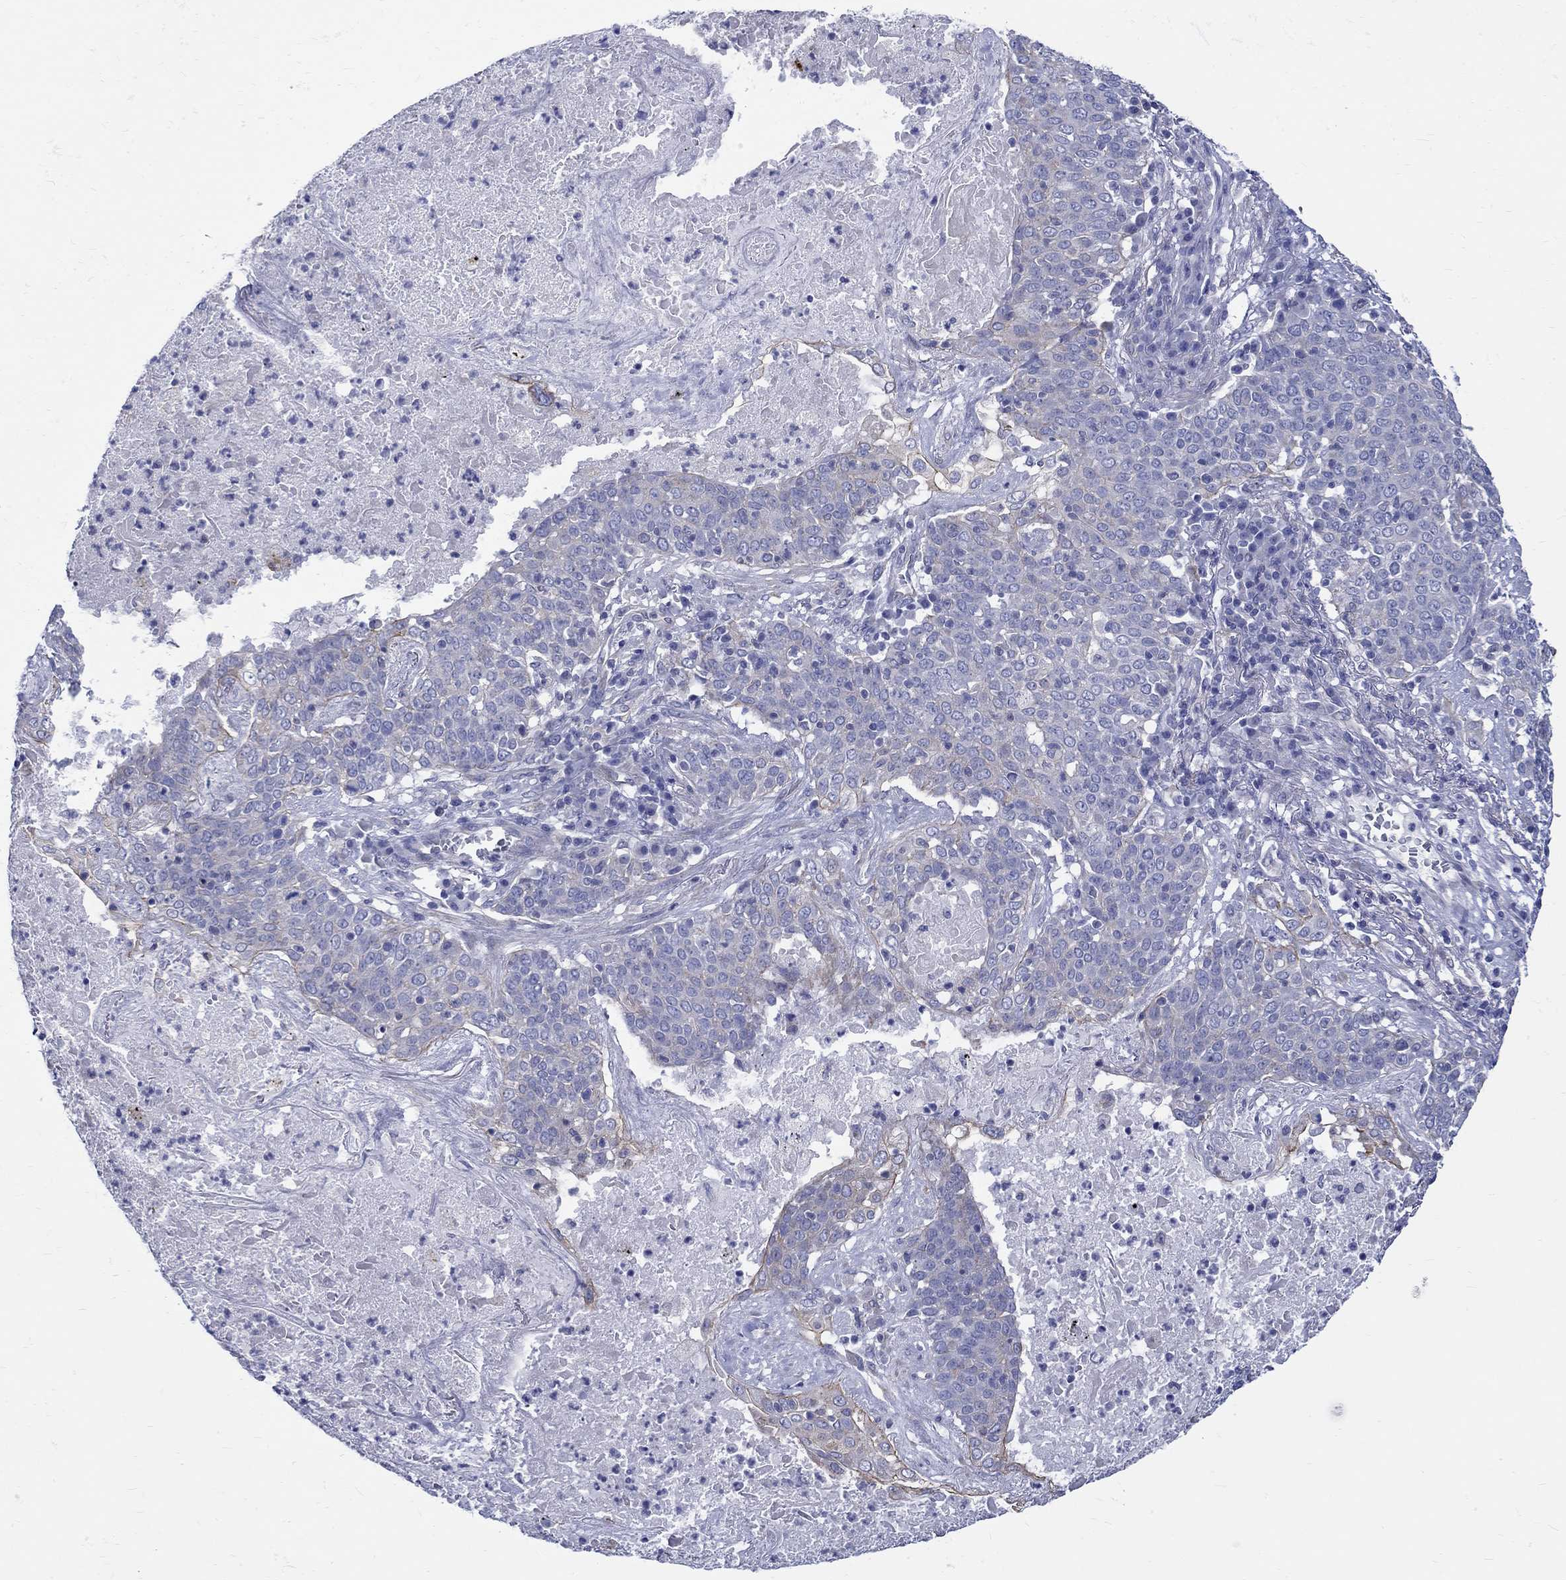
{"staining": {"intensity": "negative", "quantity": "none", "location": "none"}, "tissue": "lung cancer", "cell_type": "Tumor cells", "image_type": "cancer", "snomed": [{"axis": "morphology", "description": "Squamous cell carcinoma, NOS"}, {"axis": "topography", "description": "Lung"}], "caption": "High power microscopy micrograph of an immunohistochemistry (IHC) photomicrograph of squamous cell carcinoma (lung), revealing no significant positivity in tumor cells.", "gene": "SH2D7", "patient": {"sex": "male", "age": 82}}